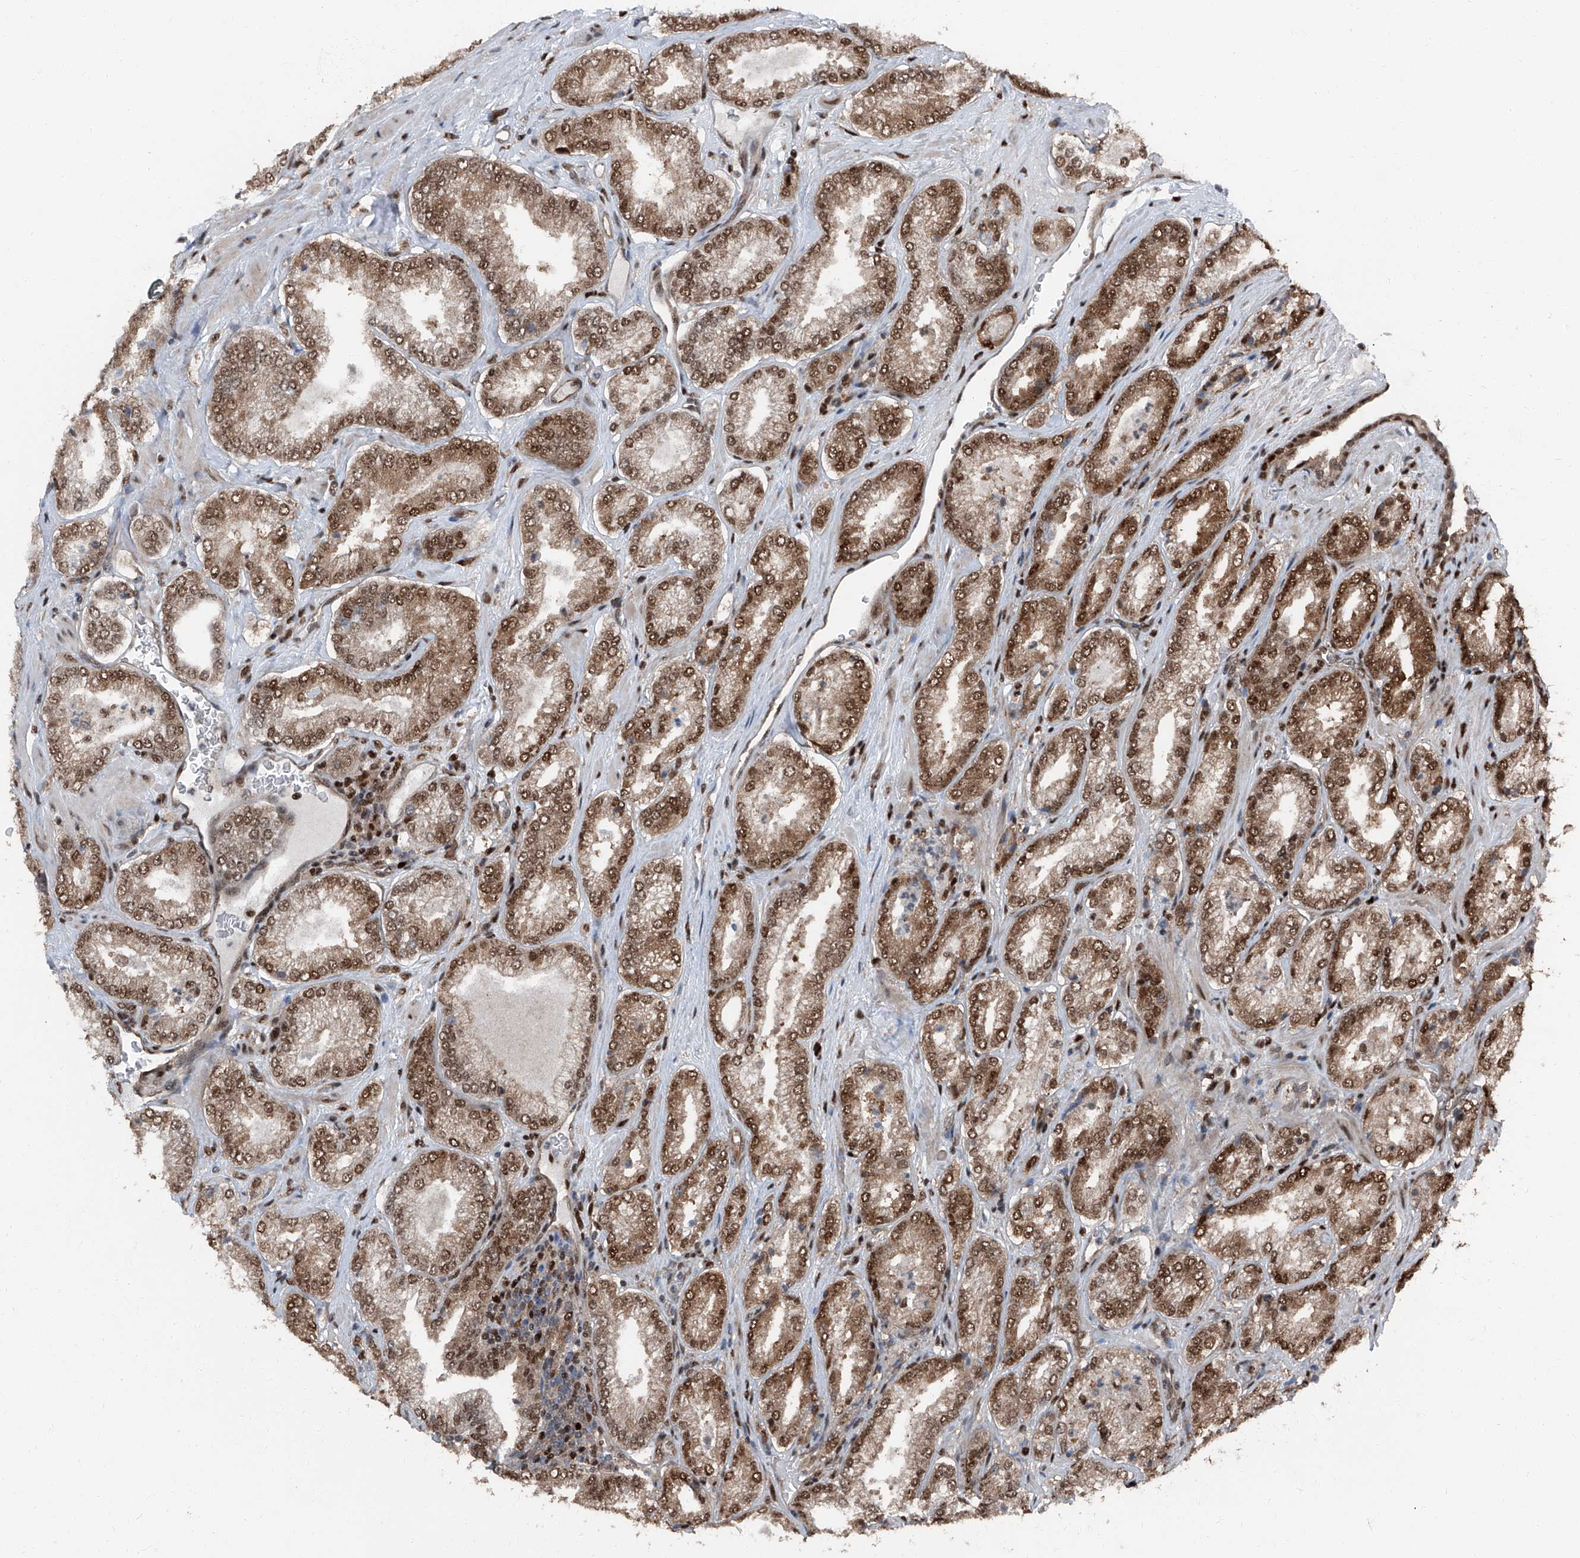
{"staining": {"intensity": "moderate", "quantity": ">75%", "location": "nuclear"}, "tissue": "prostate cancer", "cell_type": "Tumor cells", "image_type": "cancer", "snomed": [{"axis": "morphology", "description": "Adenocarcinoma, Low grade"}, {"axis": "topography", "description": "Prostate"}], "caption": "Approximately >75% of tumor cells in prostate cancer reveal moderate nuclear protein expression as visualized by brown immunohistochemical staining.", "gene": "FKBP5", "patient": {"sex": "male", "age": 62}}